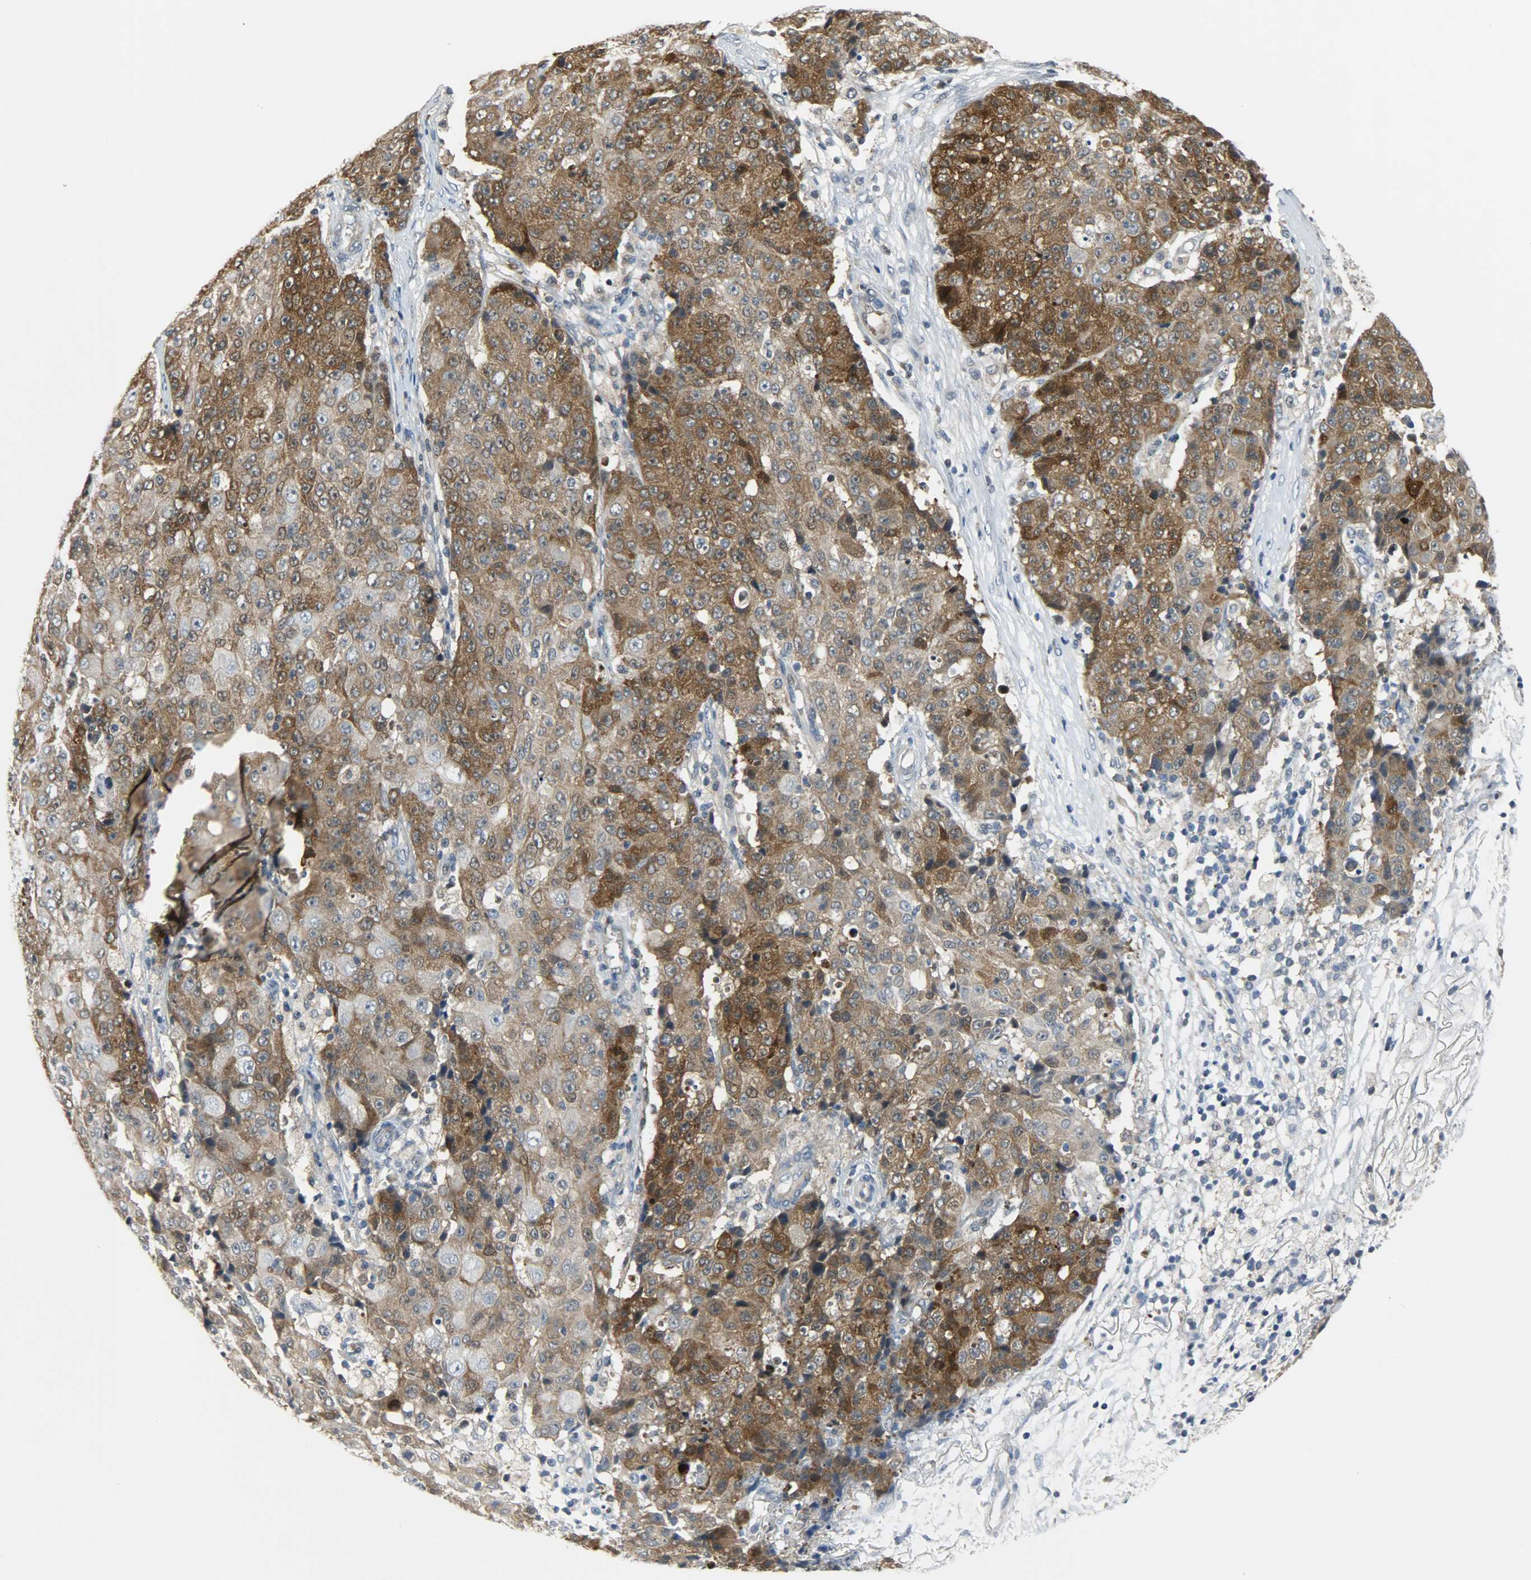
{"staining": {"intensity": "moderate", "quantity": ">75%", "location": "cytoplasmic/membranous"}, "tissue": "ovarian cancer", "cell_type": "Tumor cells", "image_type": "cancer", "snomed": [{"axis": "morphology", "description": "Carcinoma, endometroid"}, {"axis": "topography", "description": "Ovary"}], "caption": "About >75% of tumor cells in human ovarian cancer demonstrate moderate cytoplasmic/membranous protein staining as visualized by brown immunohistochemical staining.", "gene": "EIF4EBP1", "patient": {"sex": "female", "age": 42}}